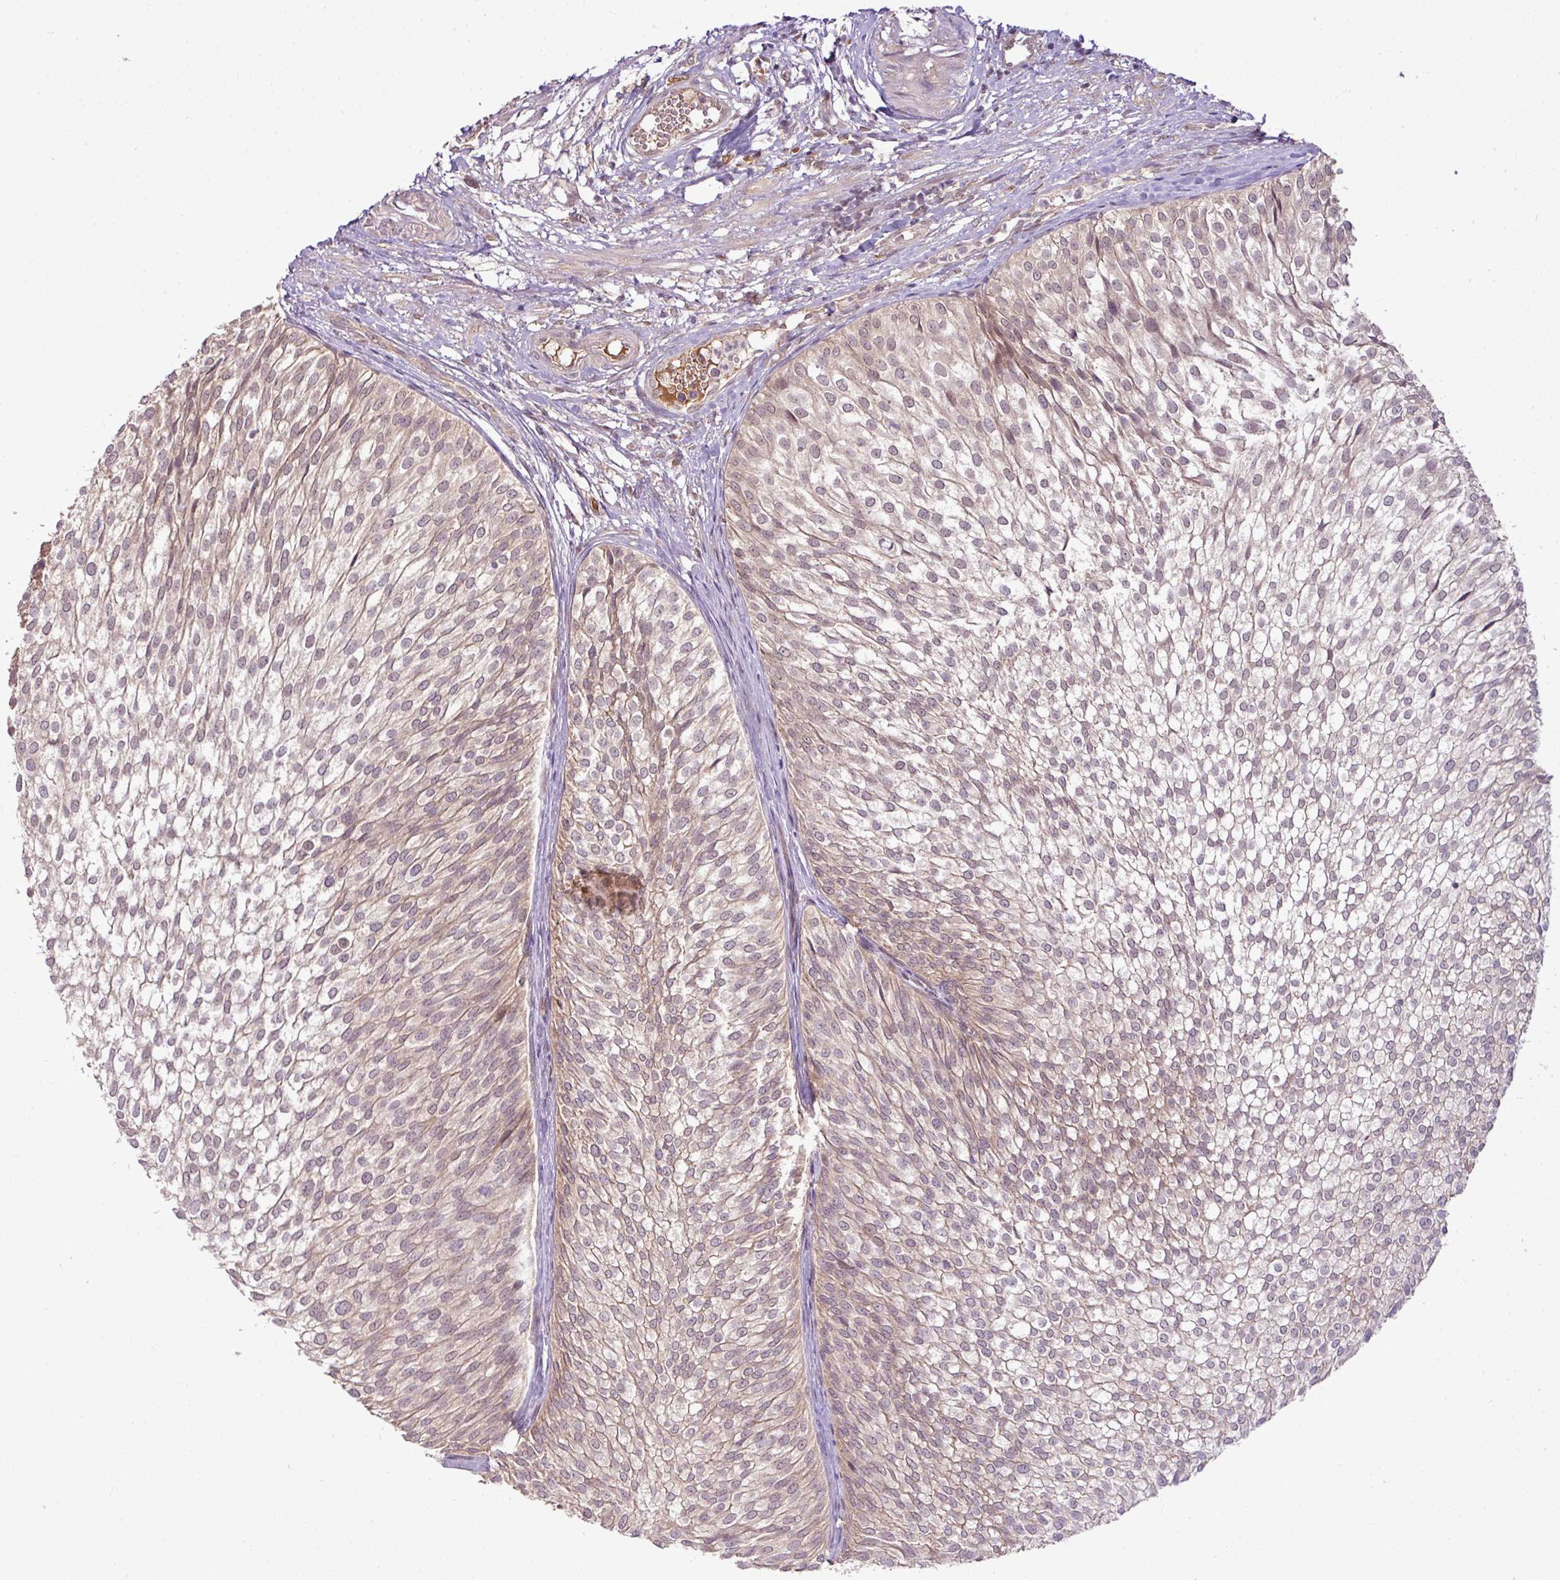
{"staining": {"intensity": "weak", "quantity": "<25%", "location": "cytoplasmic/membranous"}, "tissue": "urothelial cancer", "cell_type": "Tumor cells", "image_type": "cancer", "snomed": [{"axis": "morphology", "description": "Urothelial carcinoma, Low grade"}, {"axis": "topography", "description": "Urinary bladder"}], "caption": "Immunohistochemistry (IHC) photomicrograph of neoplastic tissue: human low-grade urothelial carcinoma stained with DAB exhibits no significant protein expression in tumor cells.", "gene": "DNAAF4", "patient": {"sex": "male", "age": 91}}